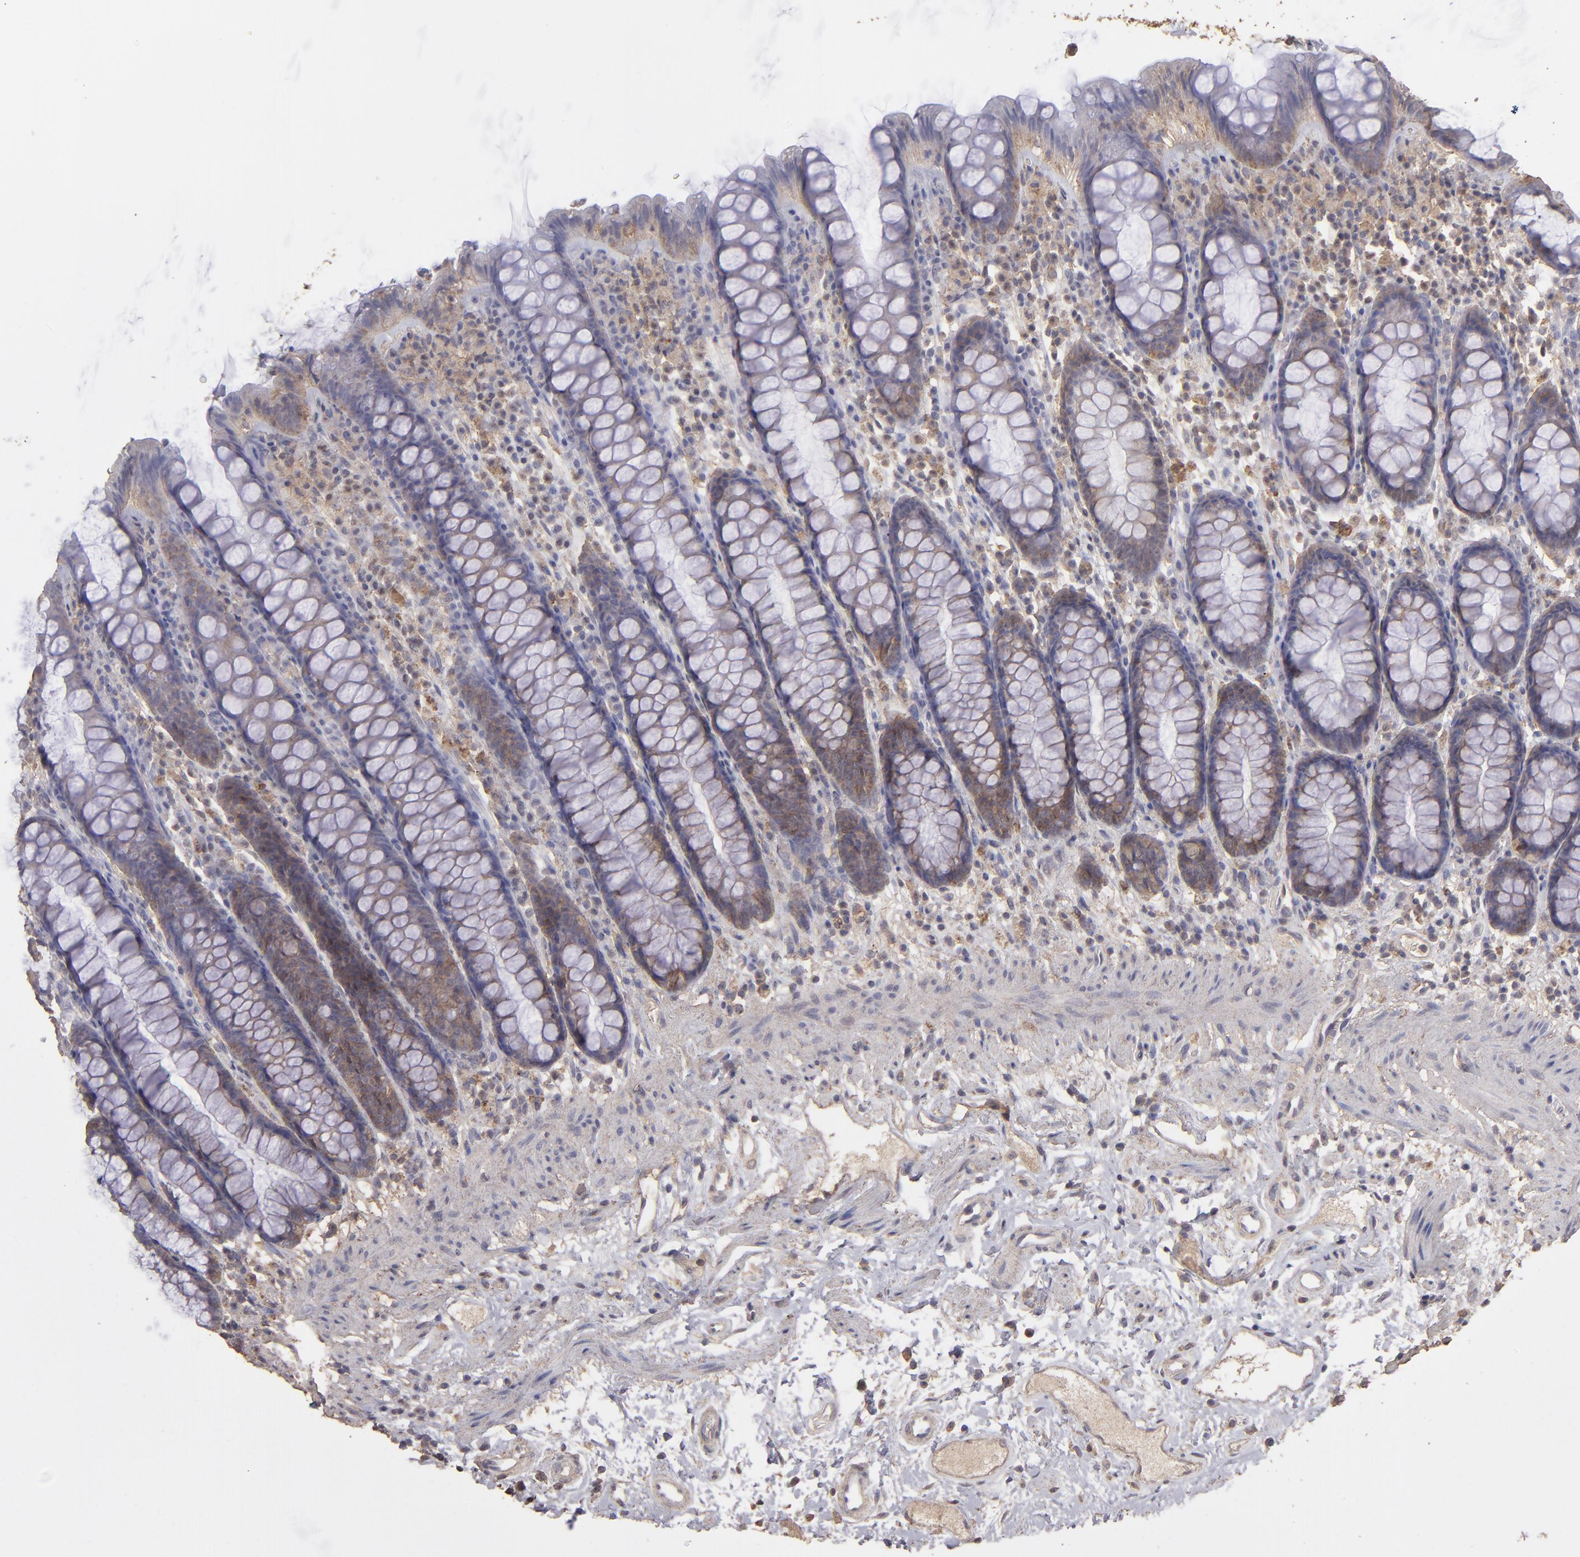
{"staining": {"intensity": "moderate", "quantity": "25%-75%", "location": "cytoplasmic/membranous"}, "tissue": "rectum", "cell_type": "Glandular cells", "image_type": "normal", "snomed": [{"axis": "morphology", "description": "Normal tissue, NOS"}, {"axis": "topography", "description": "Rectum"}], "caption": "A high-resolution image shows immunohistochemistry staining of normal rectum, which demonstrates moderate cytoplasmic/membranous positivity in about 25%-75% of glandular cells.", "gene": "FAT1", "patient": {"sex": "male", "age": 92}}